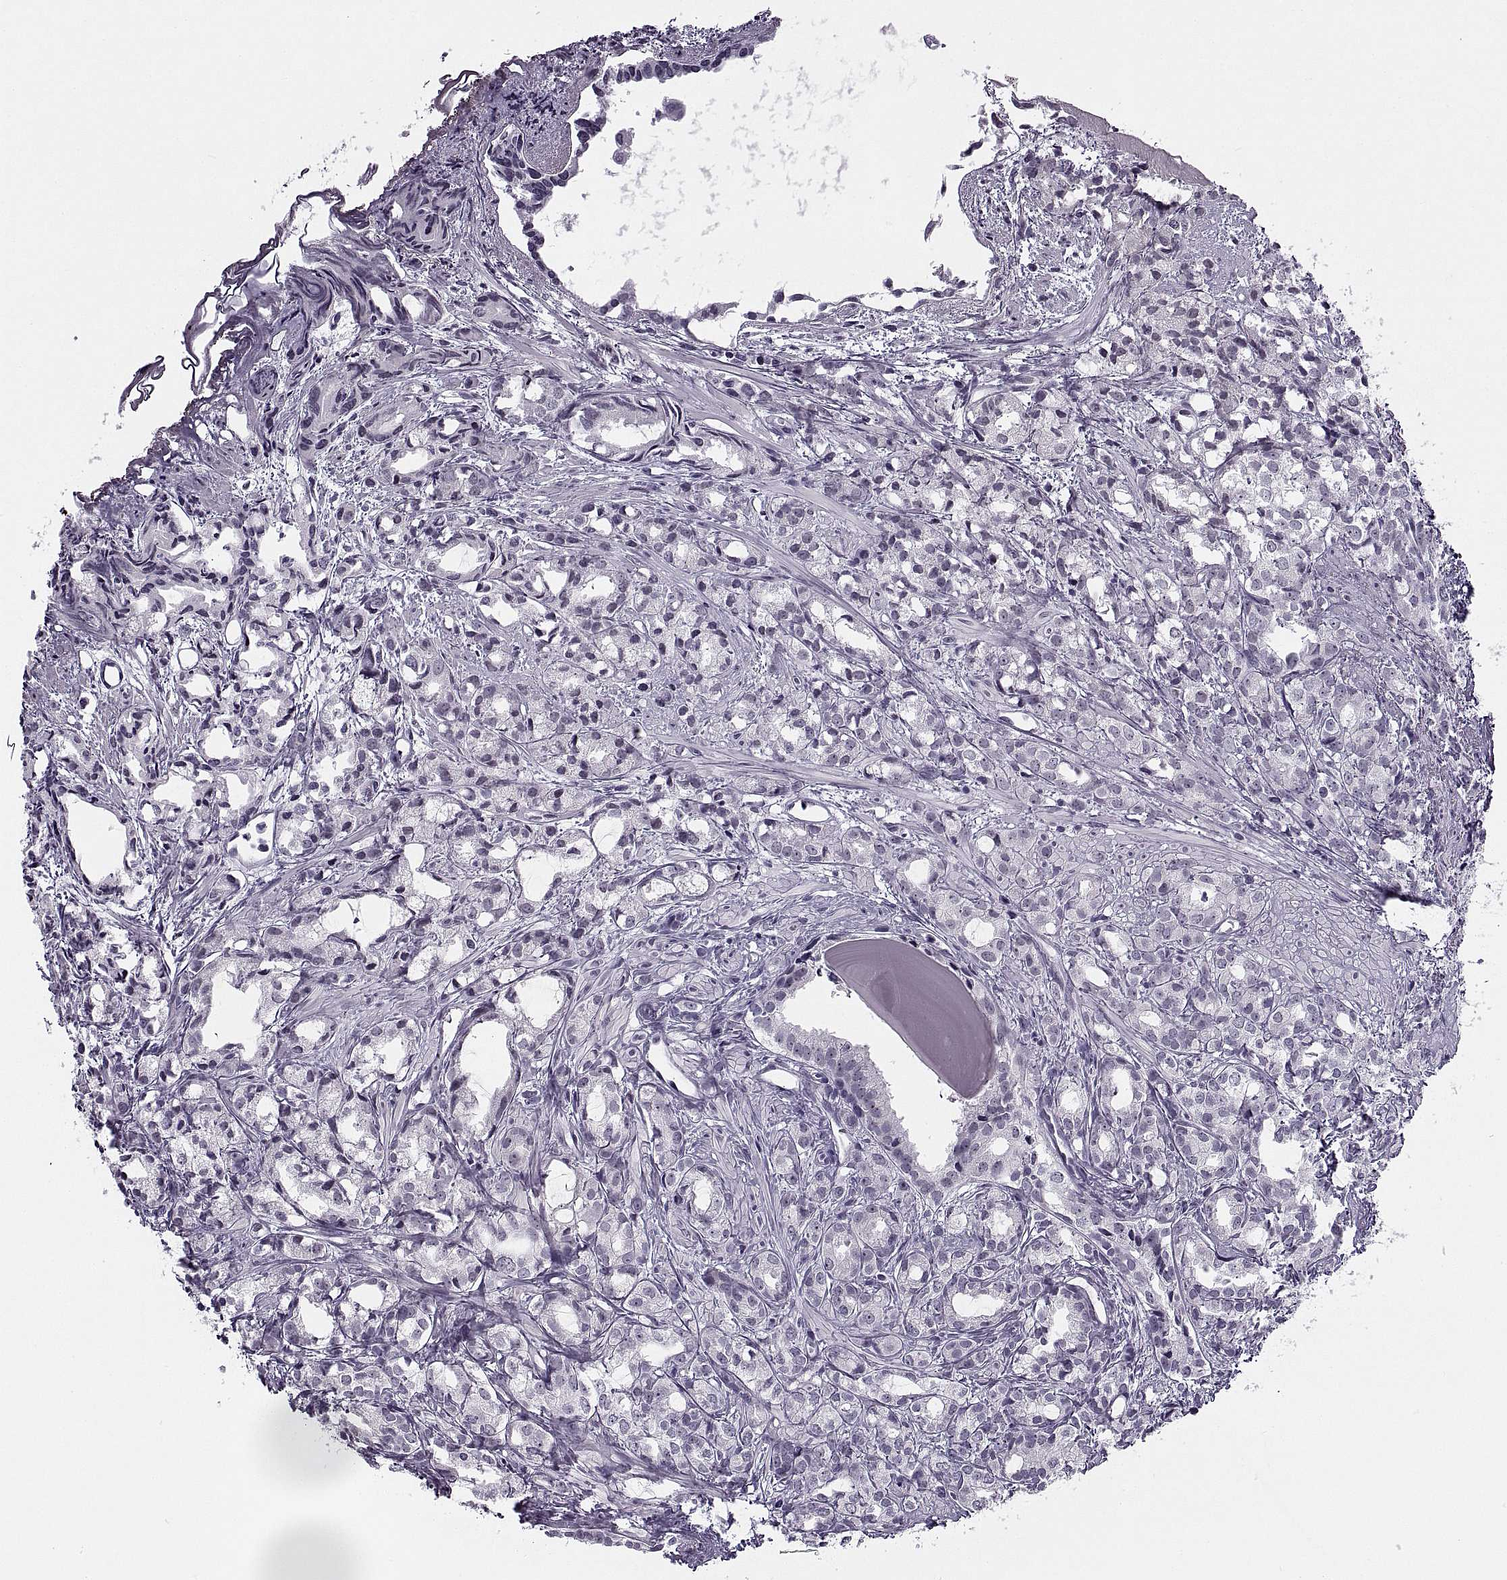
{"staining": {"intensity": "negative", "quantity": "none", "location": "none"}, "tissue": "prostate cancer", "cell_type": "Tumor cells", "image_type": "cancer", "snomed": [{"axis": "morphology", "description": "Adenocarcinoma, High grade"}, {"axis": "topography", "description": "Prostate"}], "caption": "IHC image of human prostate cancer (adenocarcinoma (high-grade)) stained for a protein (brown), which displays no positivity in tumor cells.", "gene": "TBC1D3G", "patient": {"sex": "male", "age": 79}}